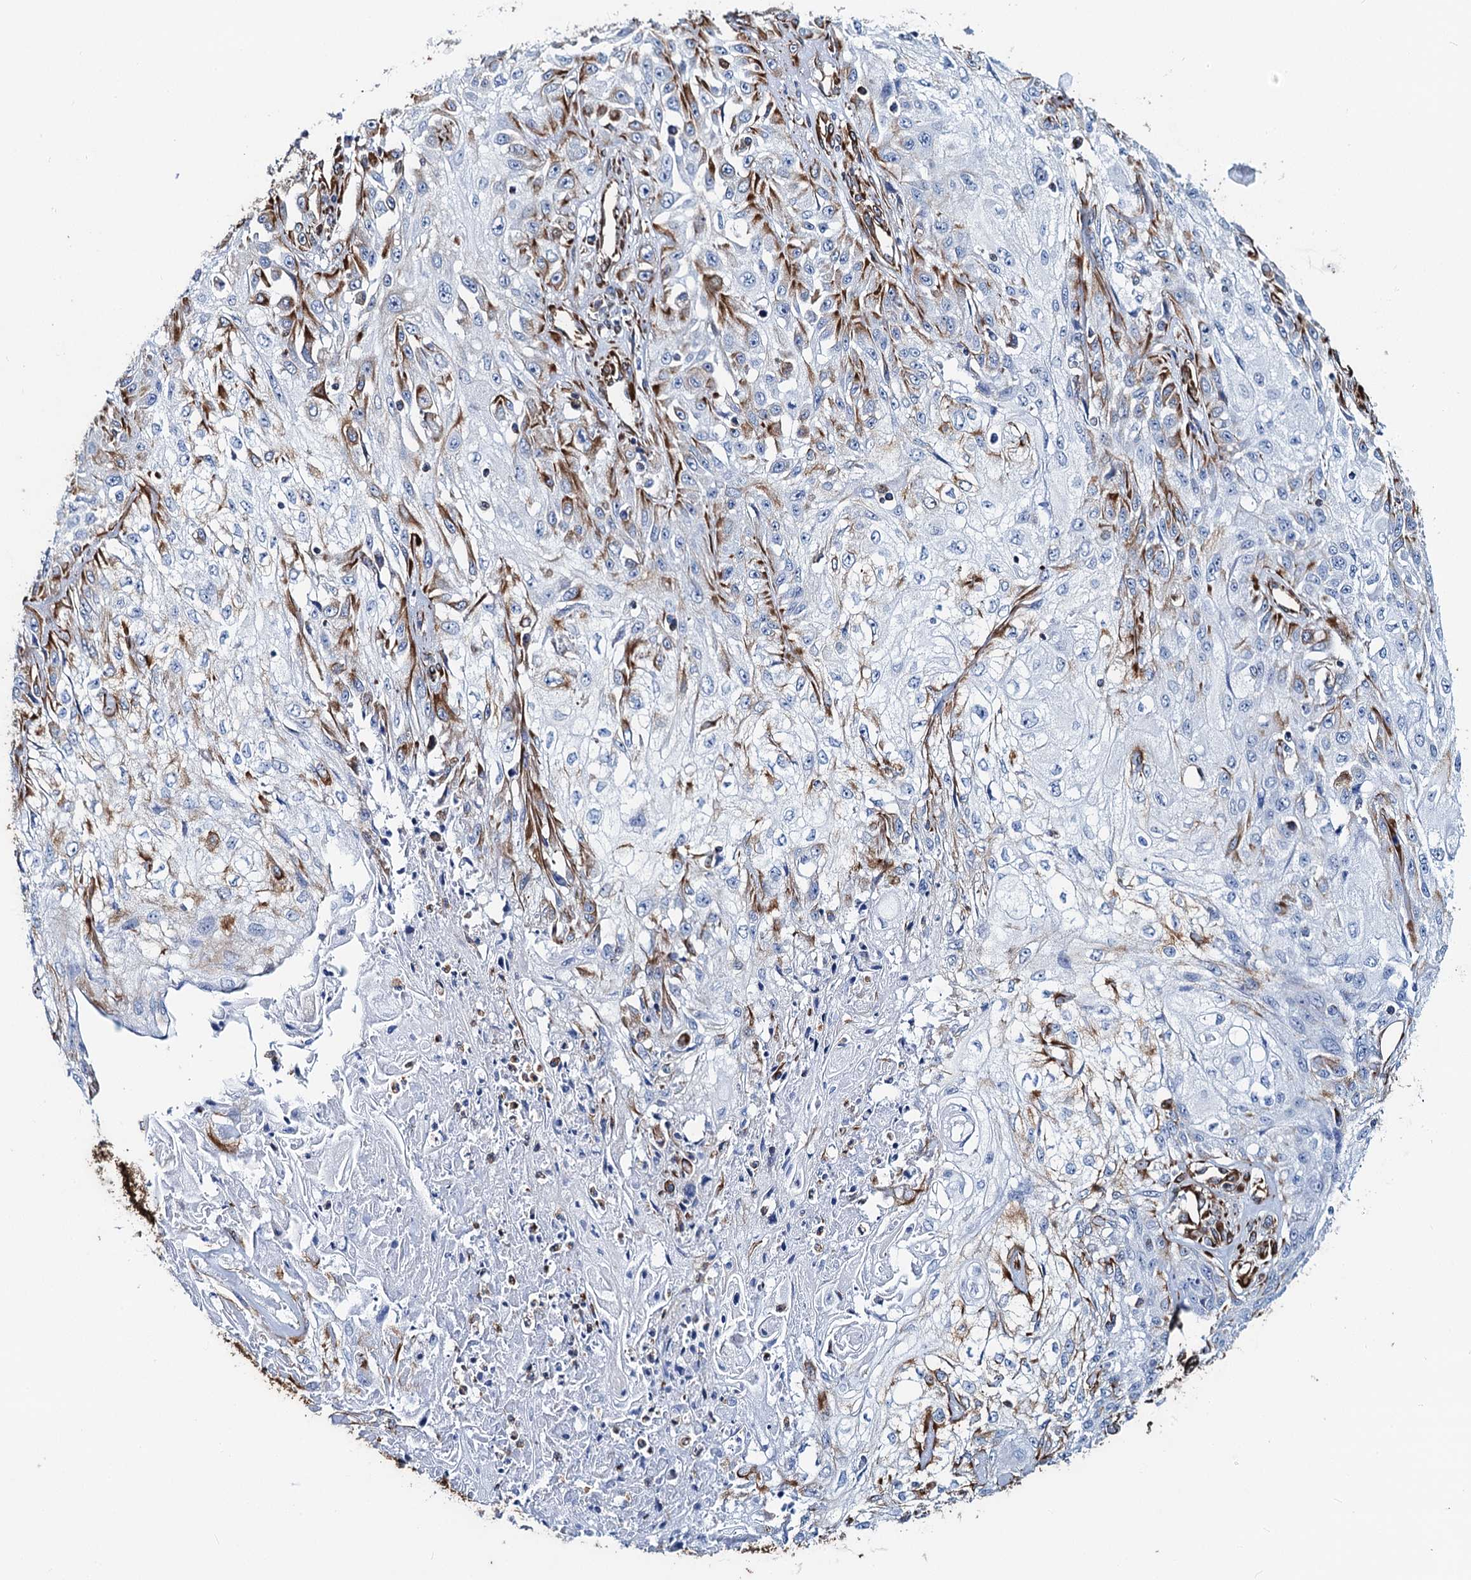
{"staining": {"intensity": "moderate", "quantity": "25%-75%", "location": "cytoplasmic/membranous"}, "tissue": "skin cancer", "cell_type": "Tumor cells", "image_type": "cancer", "snomed": [{"axis": "morphology", "description": "Squamous cell carcinoma, NOS"}, {"axis": "morphology", "description": "Squamous cell carcinoma, metastatic, NOS"}, {"axis": "topography", "description": "Skin"}, {"axis": "topography", "description": "Lymph node"}], "caption": "Immunohistochemical staining of metastatic squamous cell carcinoma (skin) demonstrates medium levels of moderate cytoplasmic/membranous staining in approximately 25%-75% of tumor cells. (Brightfield microscopy of DAB IHC at high magnification).", "gene": "PGM2", "patient": {"sex": "male", "age": 75}}